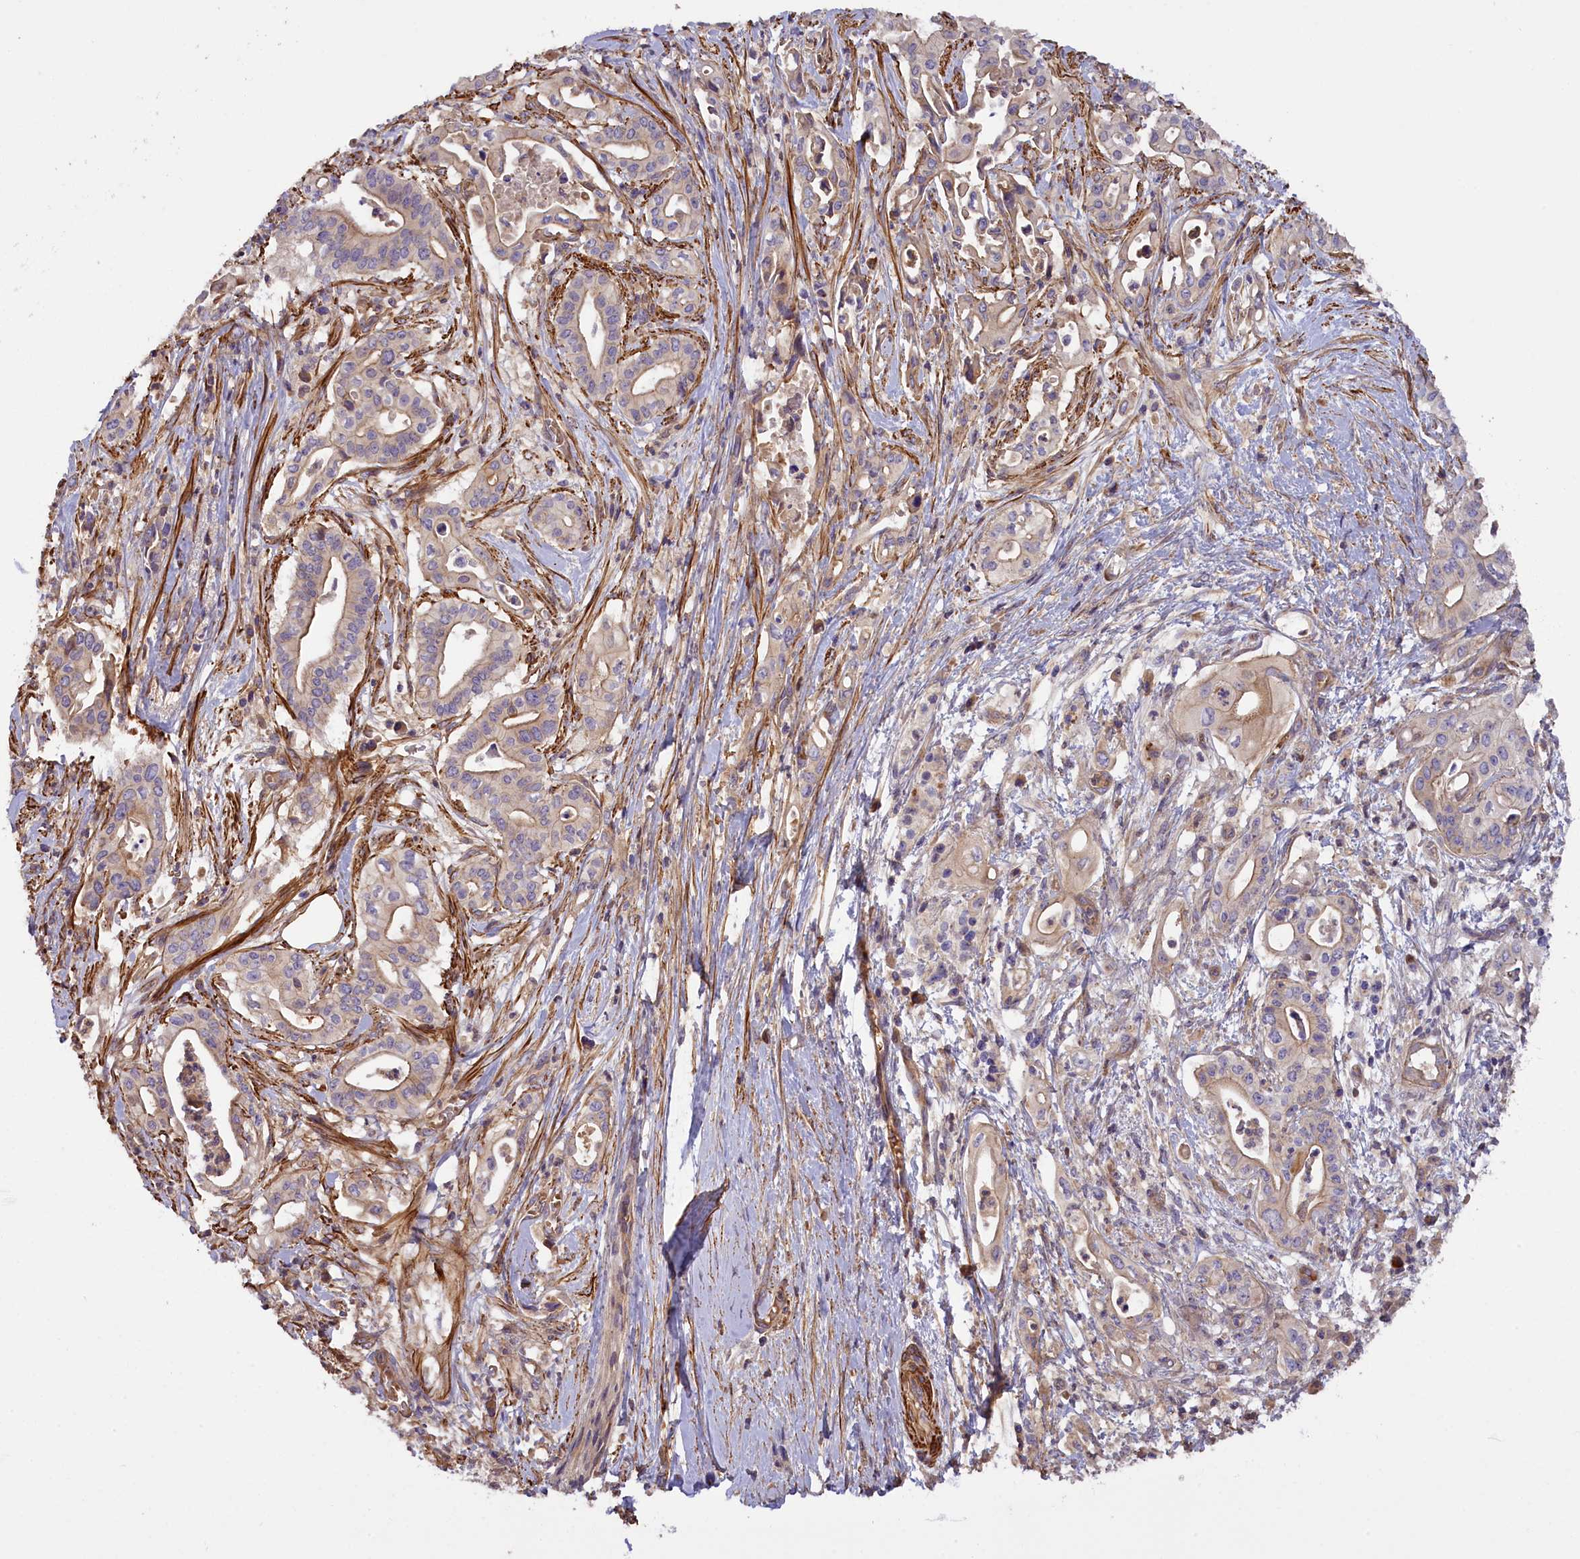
{"staining": {"intensity": "weak", "quantity": "25%-75%", "location": "cytoplasmic/membranous"}, "tissue": "pancreatic cancer", "cell_type": "Tumor cells", "image_type": "cancer", "snomed": [{"axis": "morphology", "description": "Adenocarcinoma, NOS"}, {"axis": "topography", "description": "Pancreas"}], "caption": "Immunohistochemical staining of pancreatic cancer shows low levels of weak cytoplasmic/membranous expression in about 25%-75% of tumor cells. The staining is performed using DAB brown chromogen to label protein expression. The nuclei are counter-stained blue using hematoxylin.", "gene": "FUZ", "patient": {"sex": "female", "age": 77}}